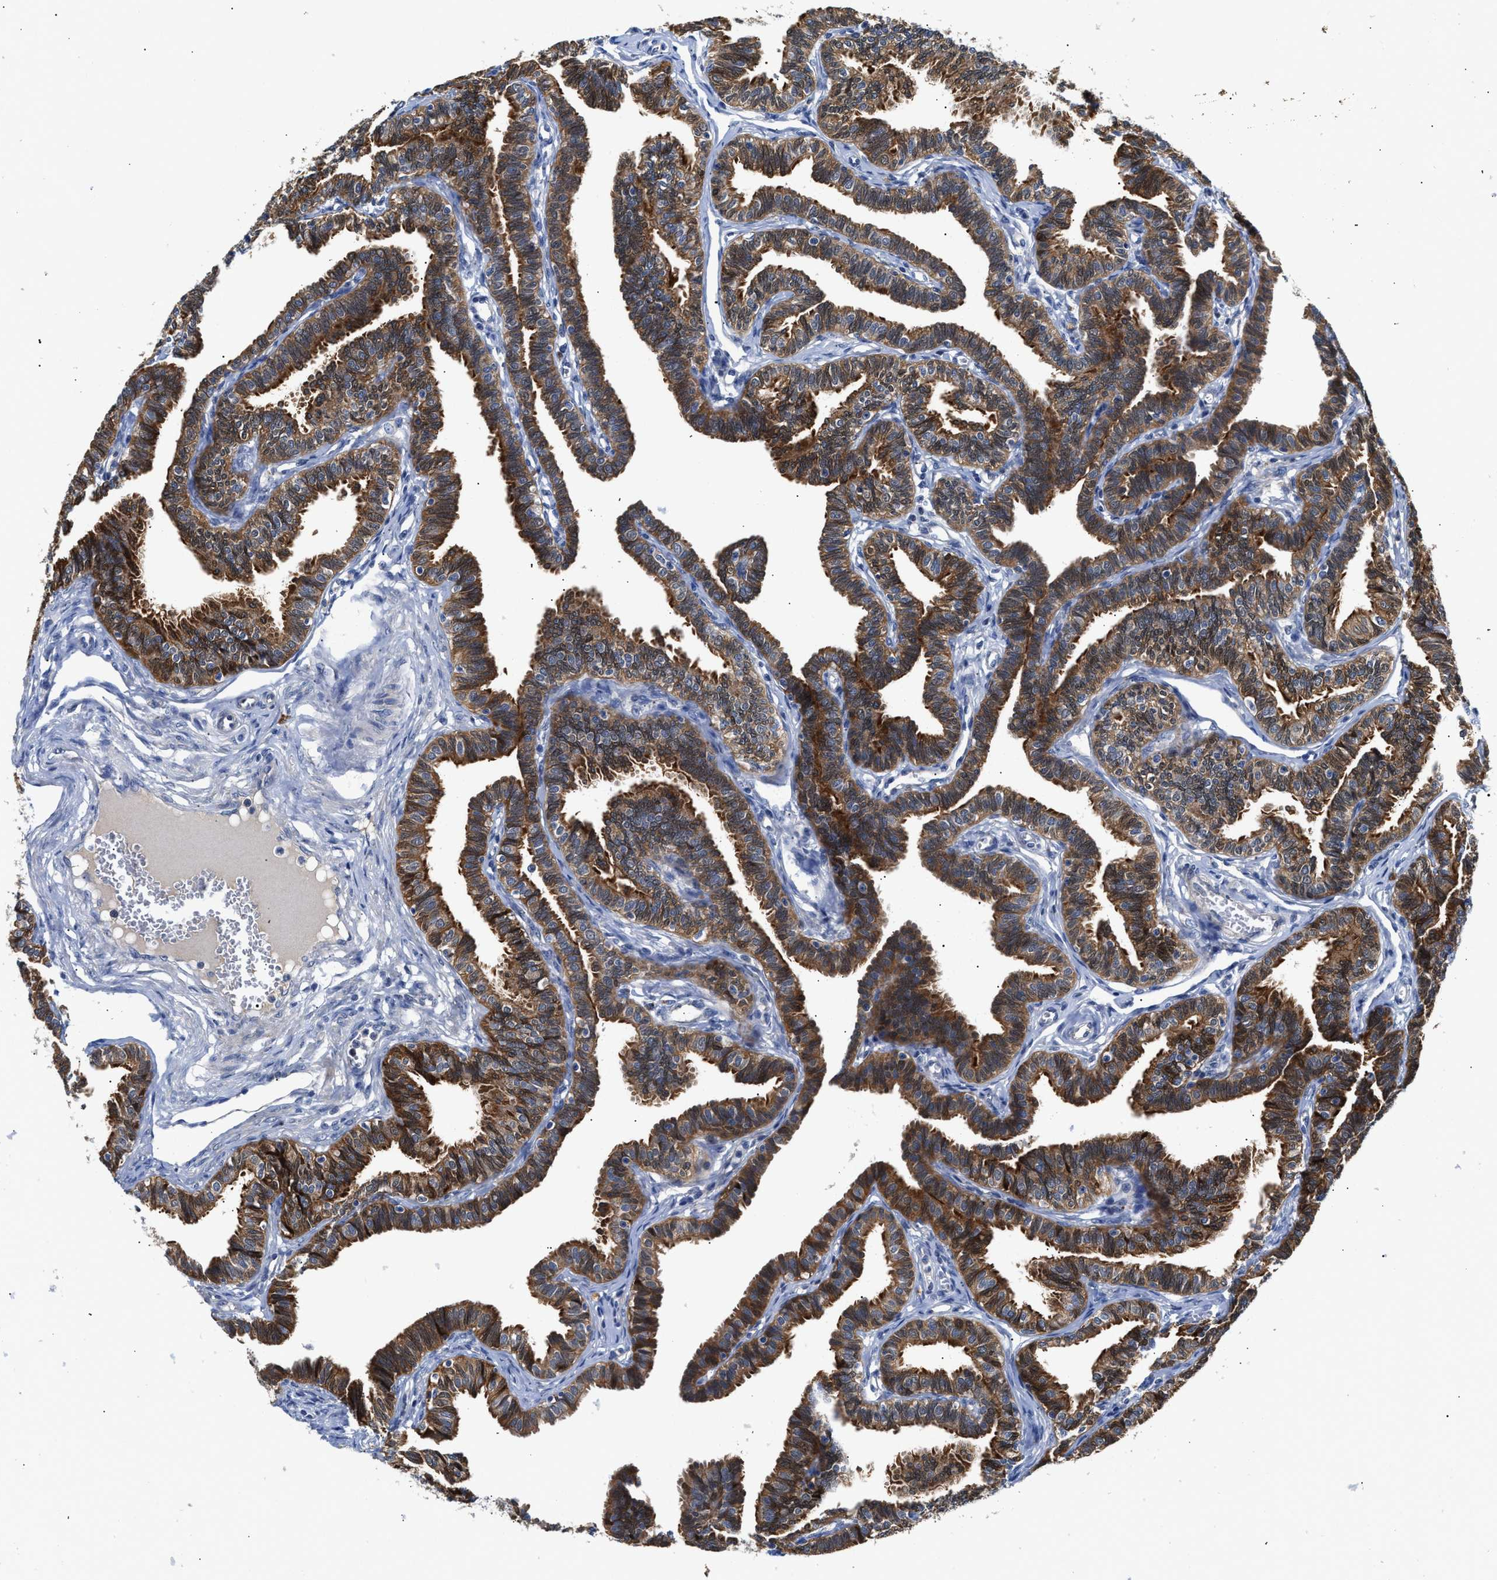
{"staining": {"intensity": "strong", "quantity": ">75%", "location": "cytoplasmic/membranous"}, "tissue": "fallopian tube", "cell_type": "Glandular cells", "image_type": "normal", "snomed": [{"axis": "morphology", "description": "Normal tissue, NOS"}, {"axis": "topography", "description": "Fallopian tube"}, {"axis": "topography", "description": "Ovary"}], "caption": "Human fallopian tube stained for a protein (brown) reveals strong cytoplasmic/membranous positive positivity in approximately >75% of glandular cells.", "gene": "CCDC146", "patient": {"sex": "female", "age": 23}}